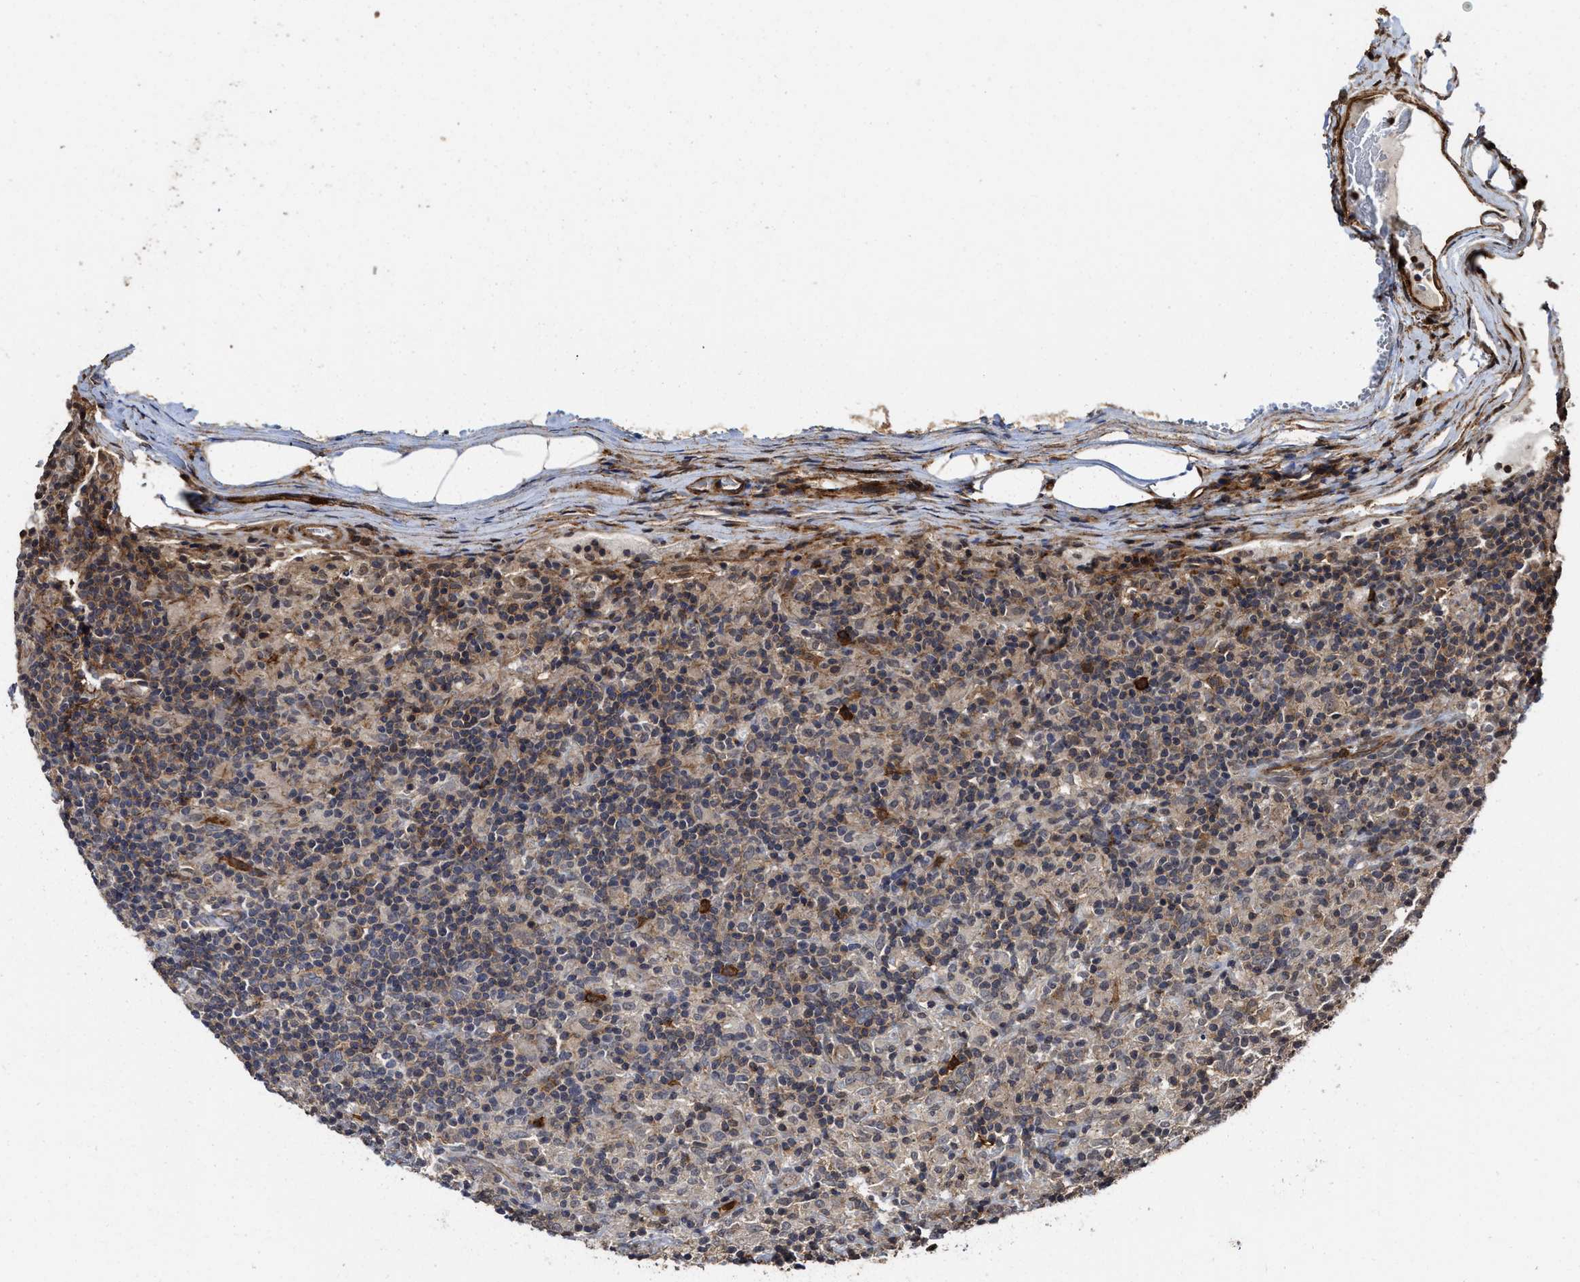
{"staining": {"intensity": "weak", "quantity": "25%-75%", "location": "cytoplasmic/membranous"}, "tissue": "lymphoma", "cell_type": "Tumor cells", "image_type": "cancer", "snomed": [{"axis": "morphology", "description": "Hodgkin's disease, NOS"}, {"axis": "topography", "description": "Lymph node"}], "caption": "Protein staining reveals weak cytoplasmic/membranous positivity in approximately 25%-75% of tumor cells in lymphoma.", "gene": "SEPTIN2", "patient": {"sex": "male", "age": 70}}